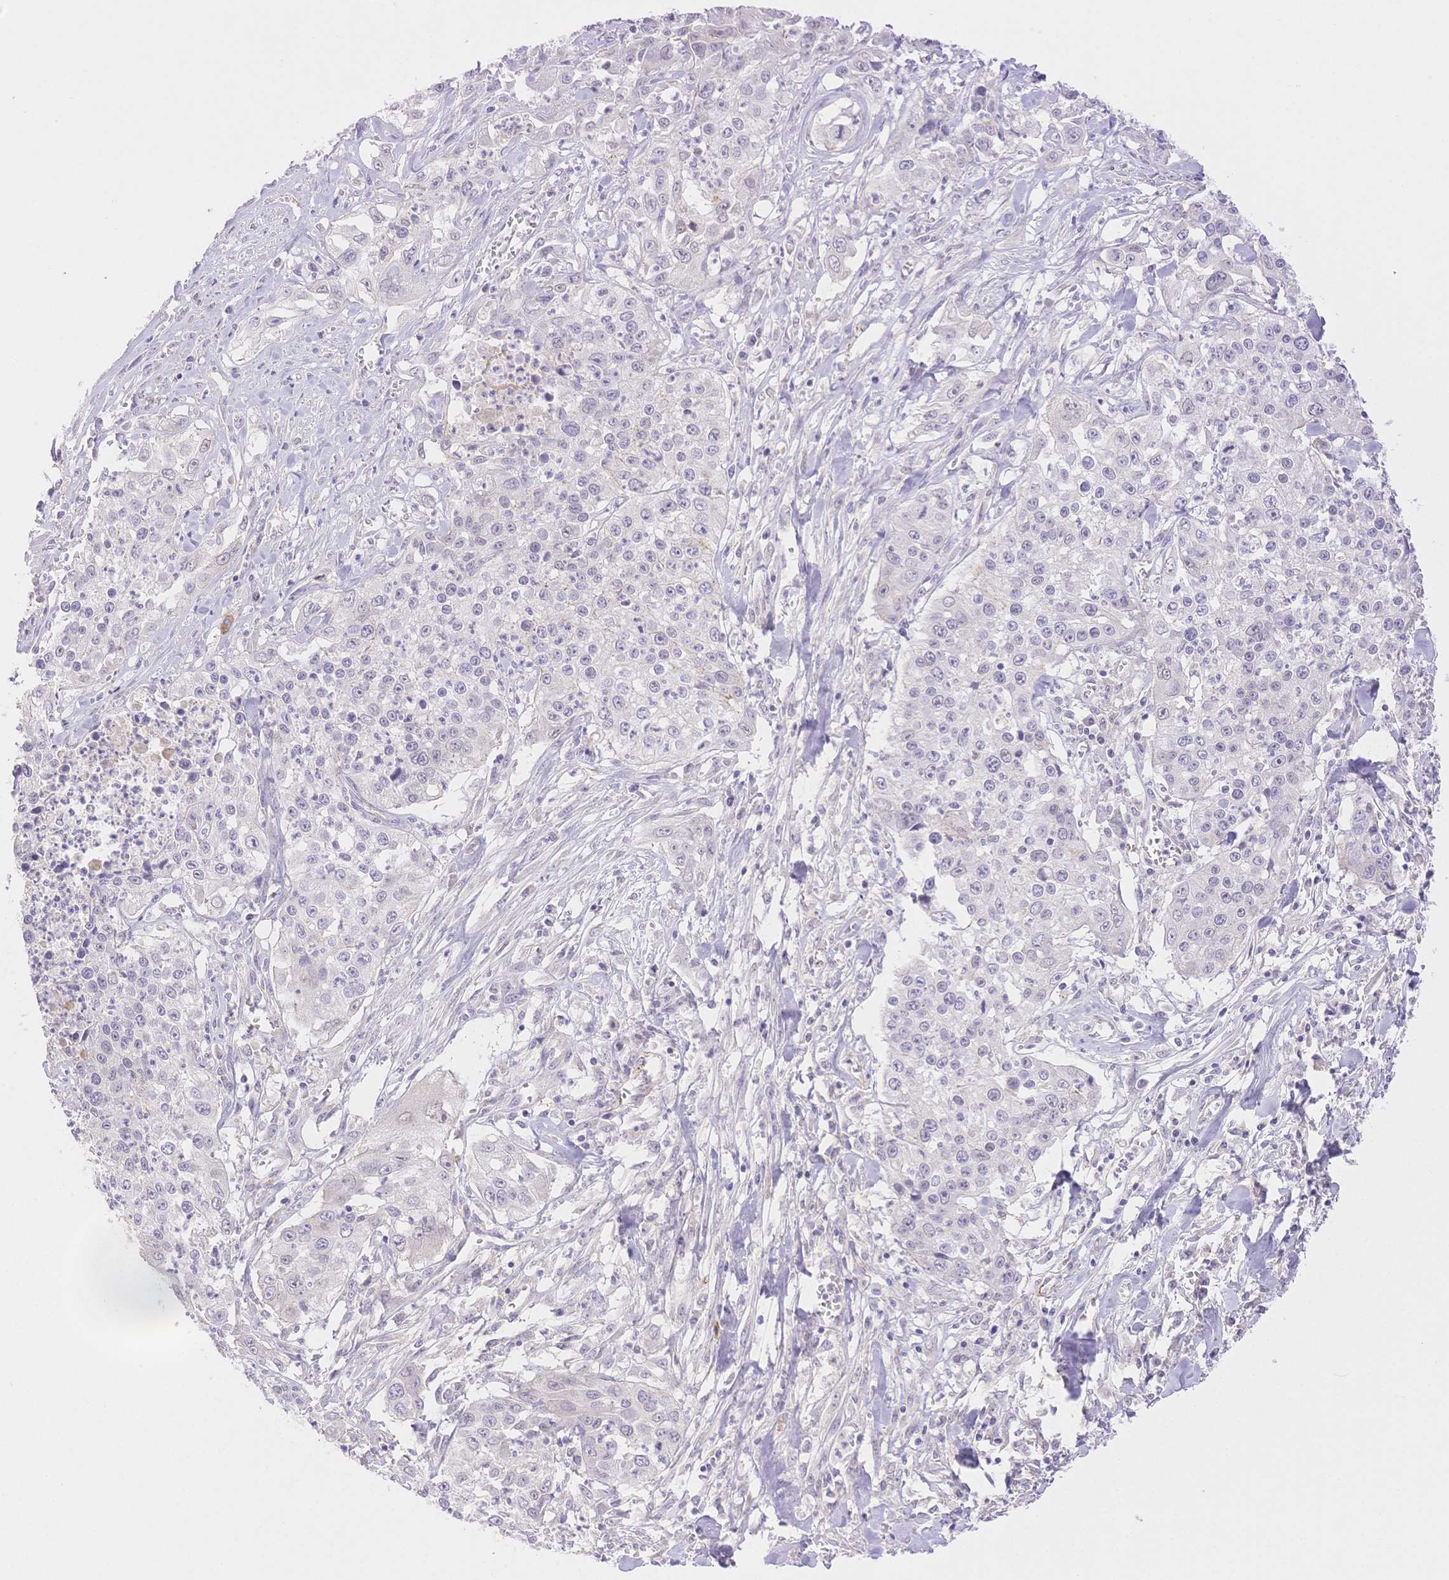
{"staining": {"intensity": "negative", "quantity": "none", "location": "none"}, "tissue": "lung cancer", "cell_type": "Tumor cells", "image_type": "cancer", "snomed": [{"axis": "morphology", "description": "Squamous cell carcinoma, NOS"}, {"axis": "morphology", "description": "Squamous cell carcinoma, metastatic, NOS"}, {"axis": "topography", "description": "Lung"}, {"axis": "topography", "description": "Pleura, NOS"}], "caption": "There is no significant expression in tumor cells of squamous cell carcinoma (lung).", "gene": "WDR54", "patient": {"sex": "male", "age": 72}}